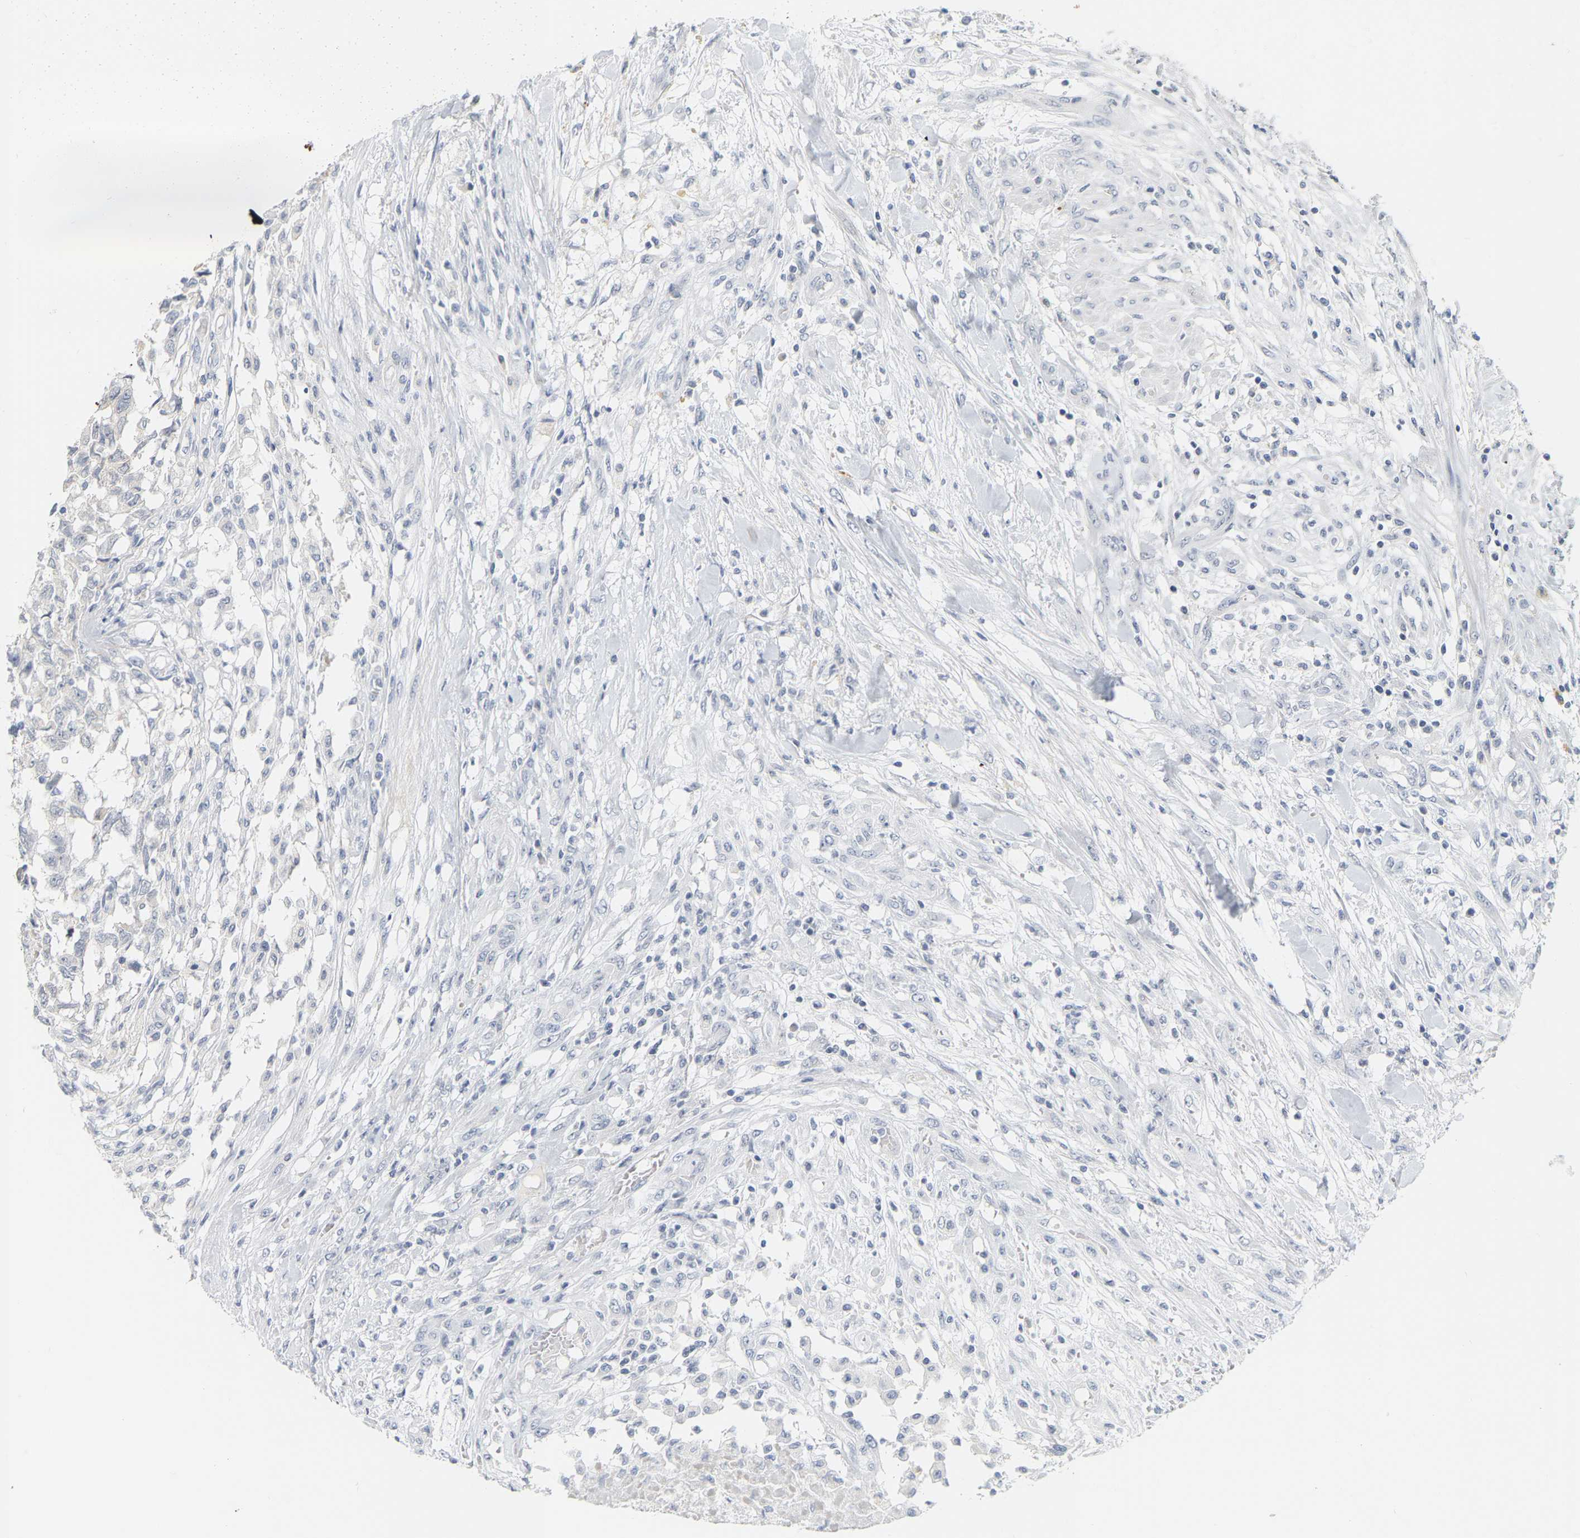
{"staining": {"intensity": "negative", "quantity": "none", "location": "none"}, "tissue": "testis cancer", "cell_type": "Tumor cells", "image_type": "cancer", "snomed": [{"axis": "morphology", "description": "Seminoma, NOS"}, {"axis": "topography", "description": "Testis"}], "caption": "The photomicrograph demonstrates no significant staining in tumor cells of seminoma (testis). The staining was performed using DAB (3,3'-diaminobenzidine) to visualize the protein expression in brown, while the nuclei were stained in blue with hematoxylin (Magnification: 20x).", "gene": "KRT76", "patient": {"sex": "male", "age": 59}}